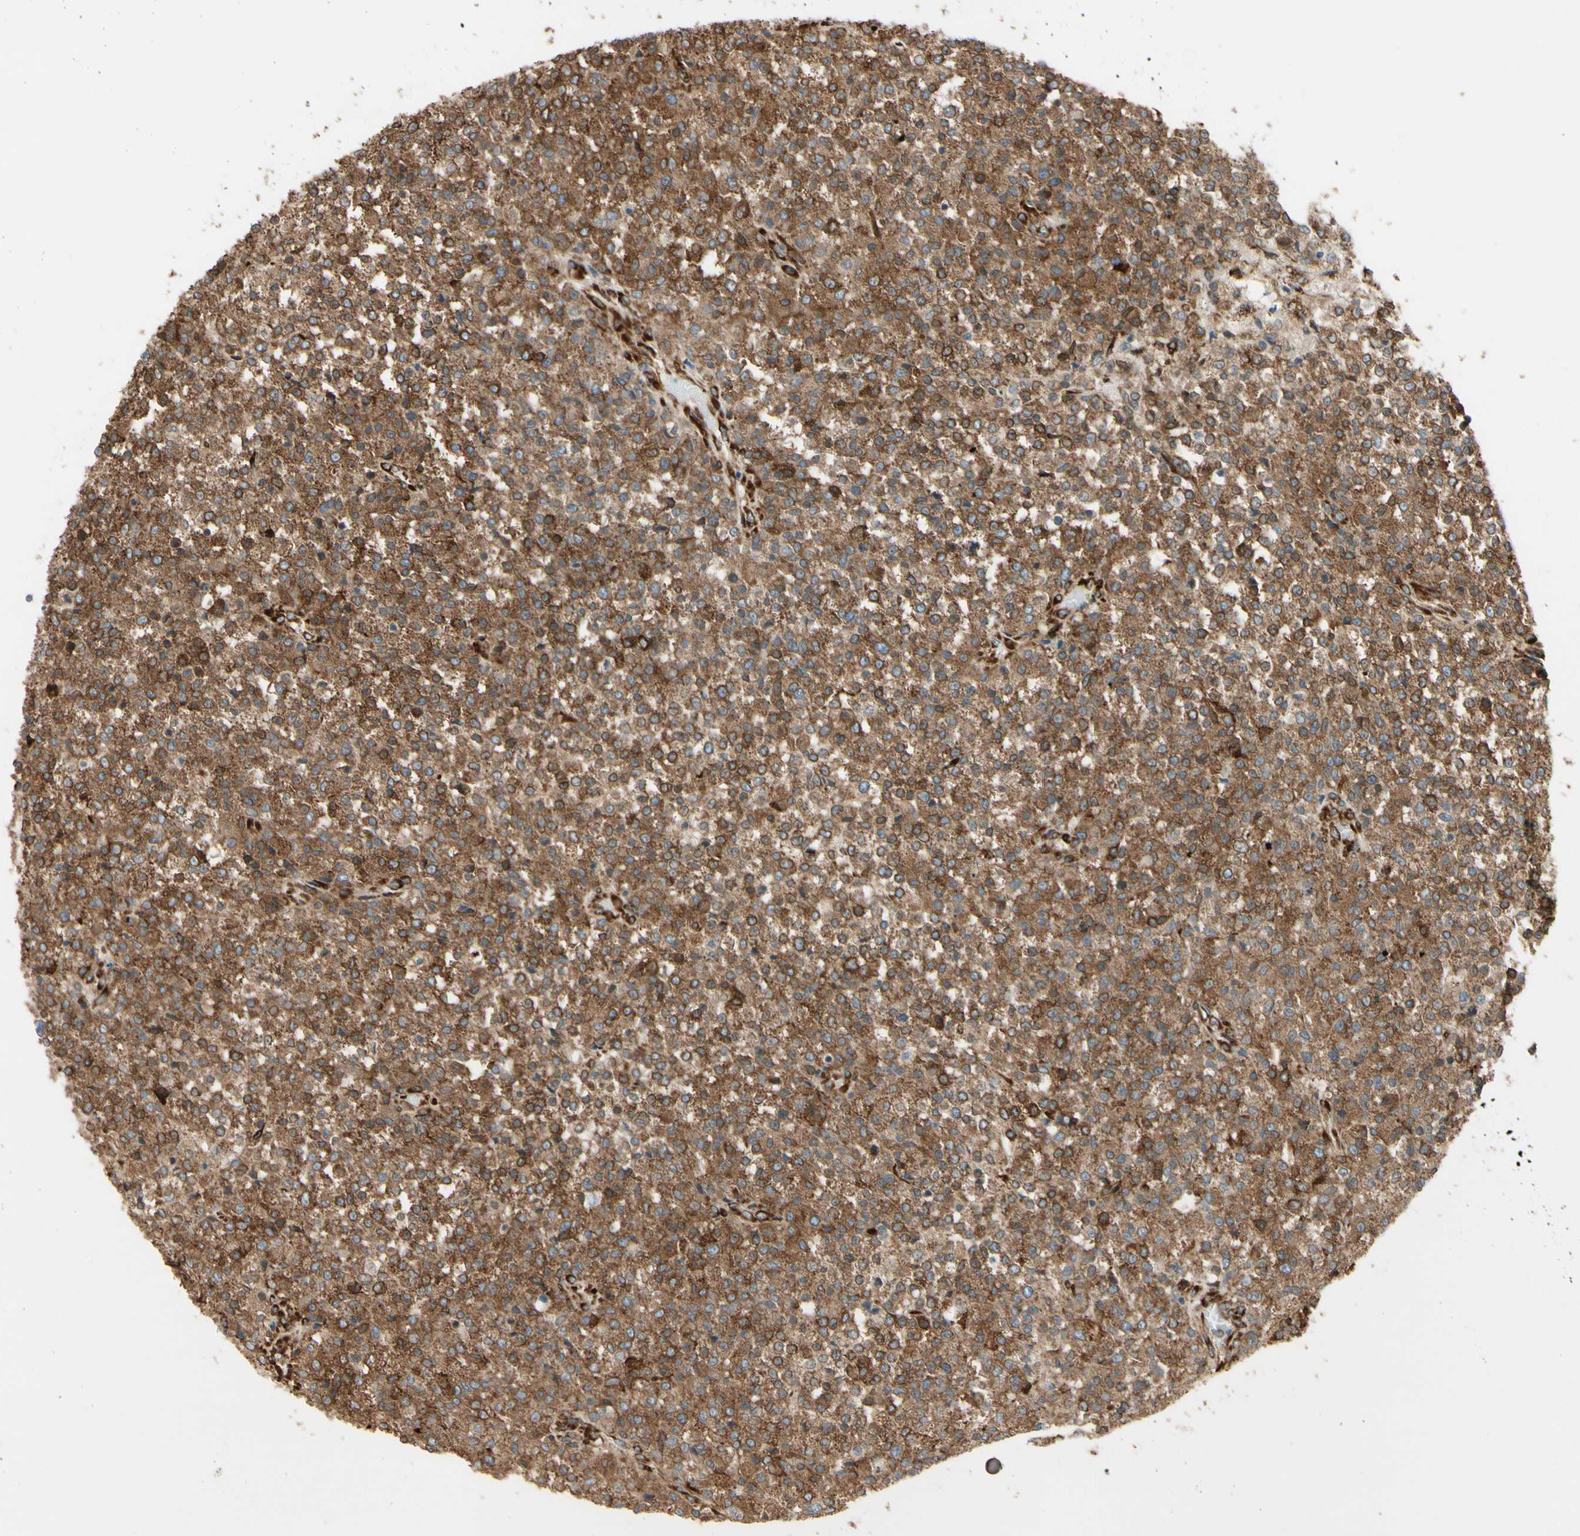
{"staining": {"intensity": "strong", "quantity": ">75%", "location": "cytoplasmic/membranous"}, "tissue": "testis cancer", "cell_type": "Tumor cells", "image_type": "cancer", "snomed": [{"axis": "morphology", "description": "Seminoma, NOS"}, {"axis": "topography", "description": "Testis"}], "caption": "Tumor cells demonstrate strong cytoplasmic/membranous staining in about >75% of cells in testis cancer (seminoma).", "gene": "RRBP1", "patient": {"sex": "male", "age": 59}}